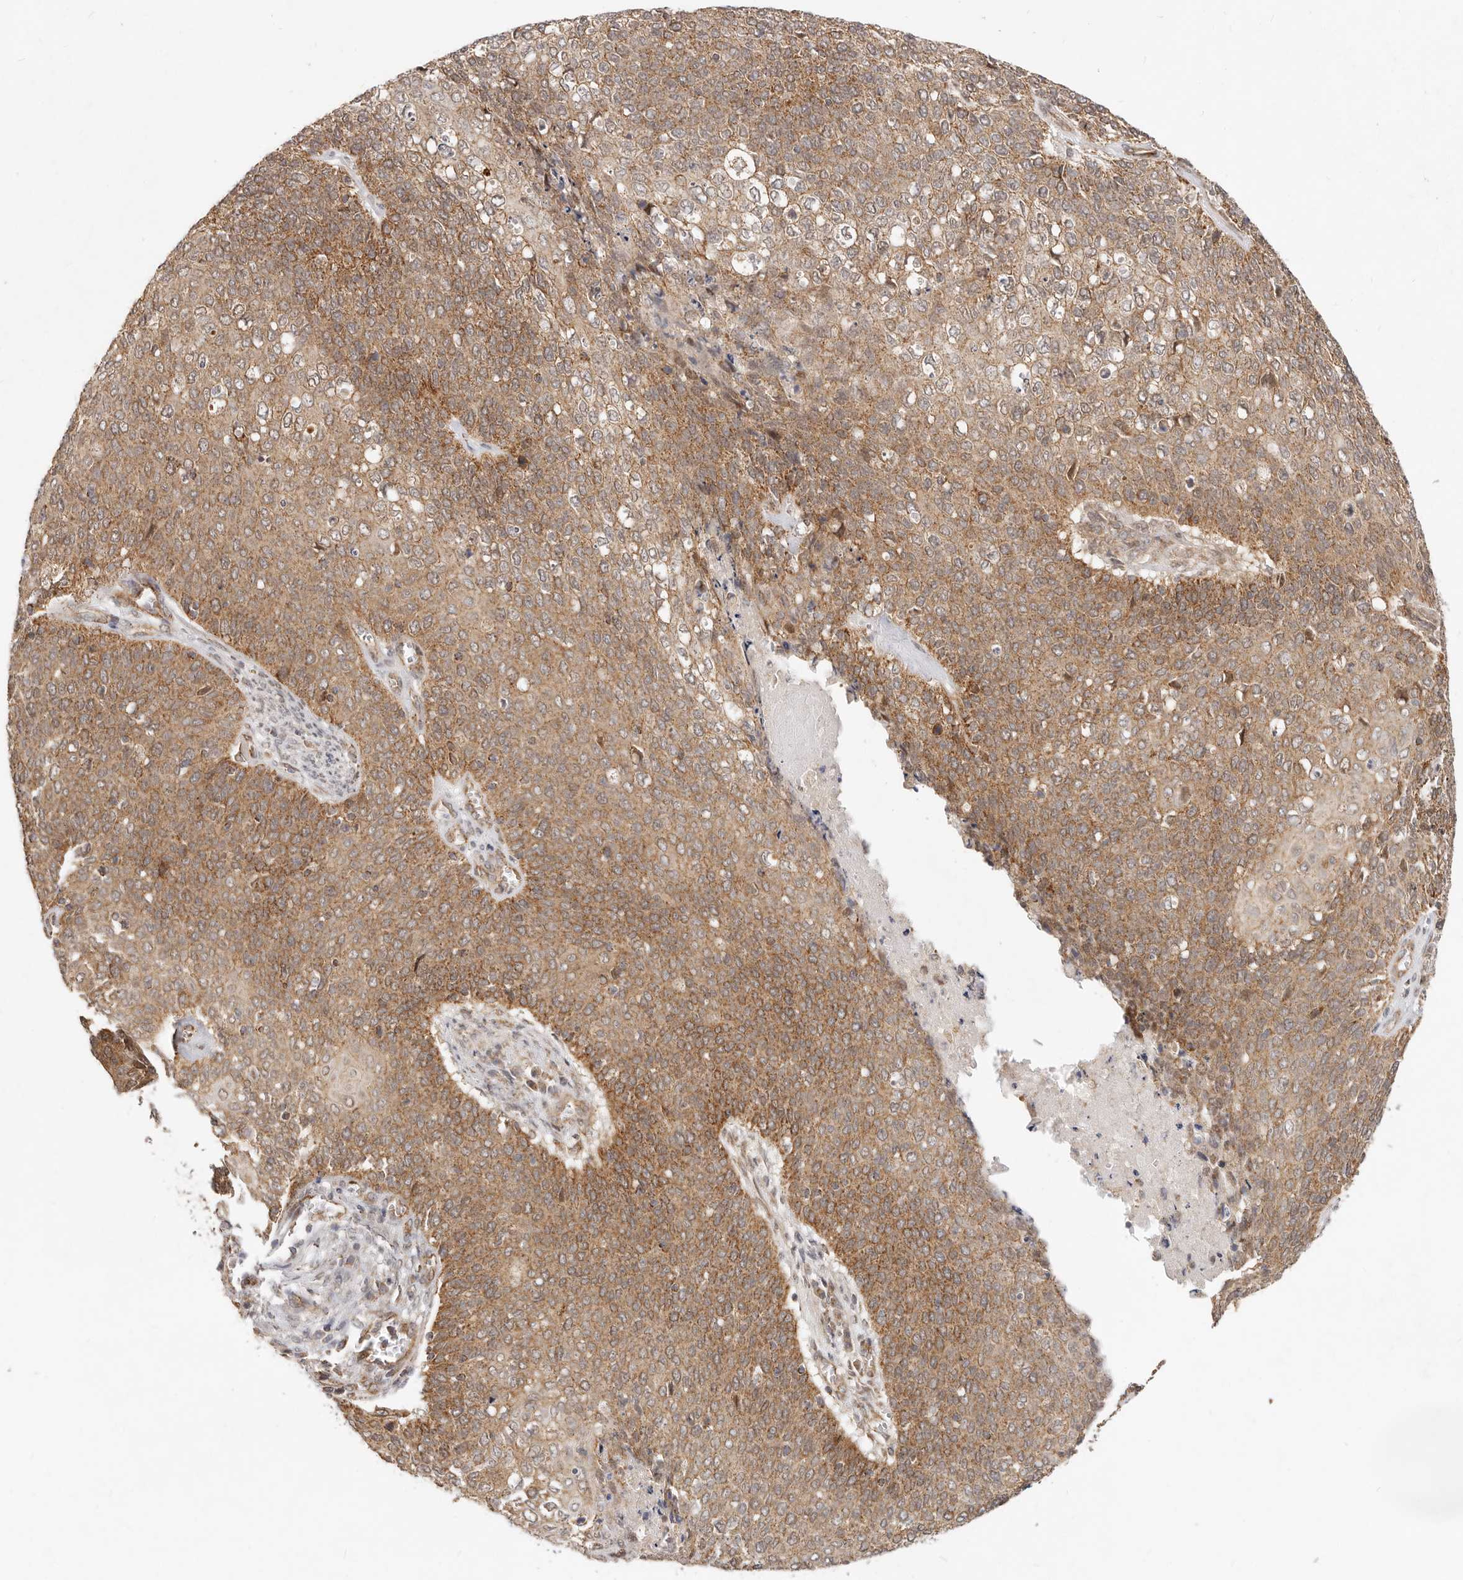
{"staining": {"intensity": "moderate", "quantity": ">75%", "location": "cytoplasmic/membranous"}, "tissue": "cervical cancer", "cell_type": "Tumor cells", "image_type": "cancer", "snomed": [{"axis": "morphology", "description": "Squamous cell carcinoma, NOS"}, {"axis": "topography", "description": "Cervix"}], "caption": "Immunohistochemical staining of human cervical cancer (squamous cell carcinoma) demonstrates moderate cytoplasmic/membranous protein positivity in about >75% of tumor cells.", "gene": "USP49", "patient": {"sex": "female", "age": 39}}